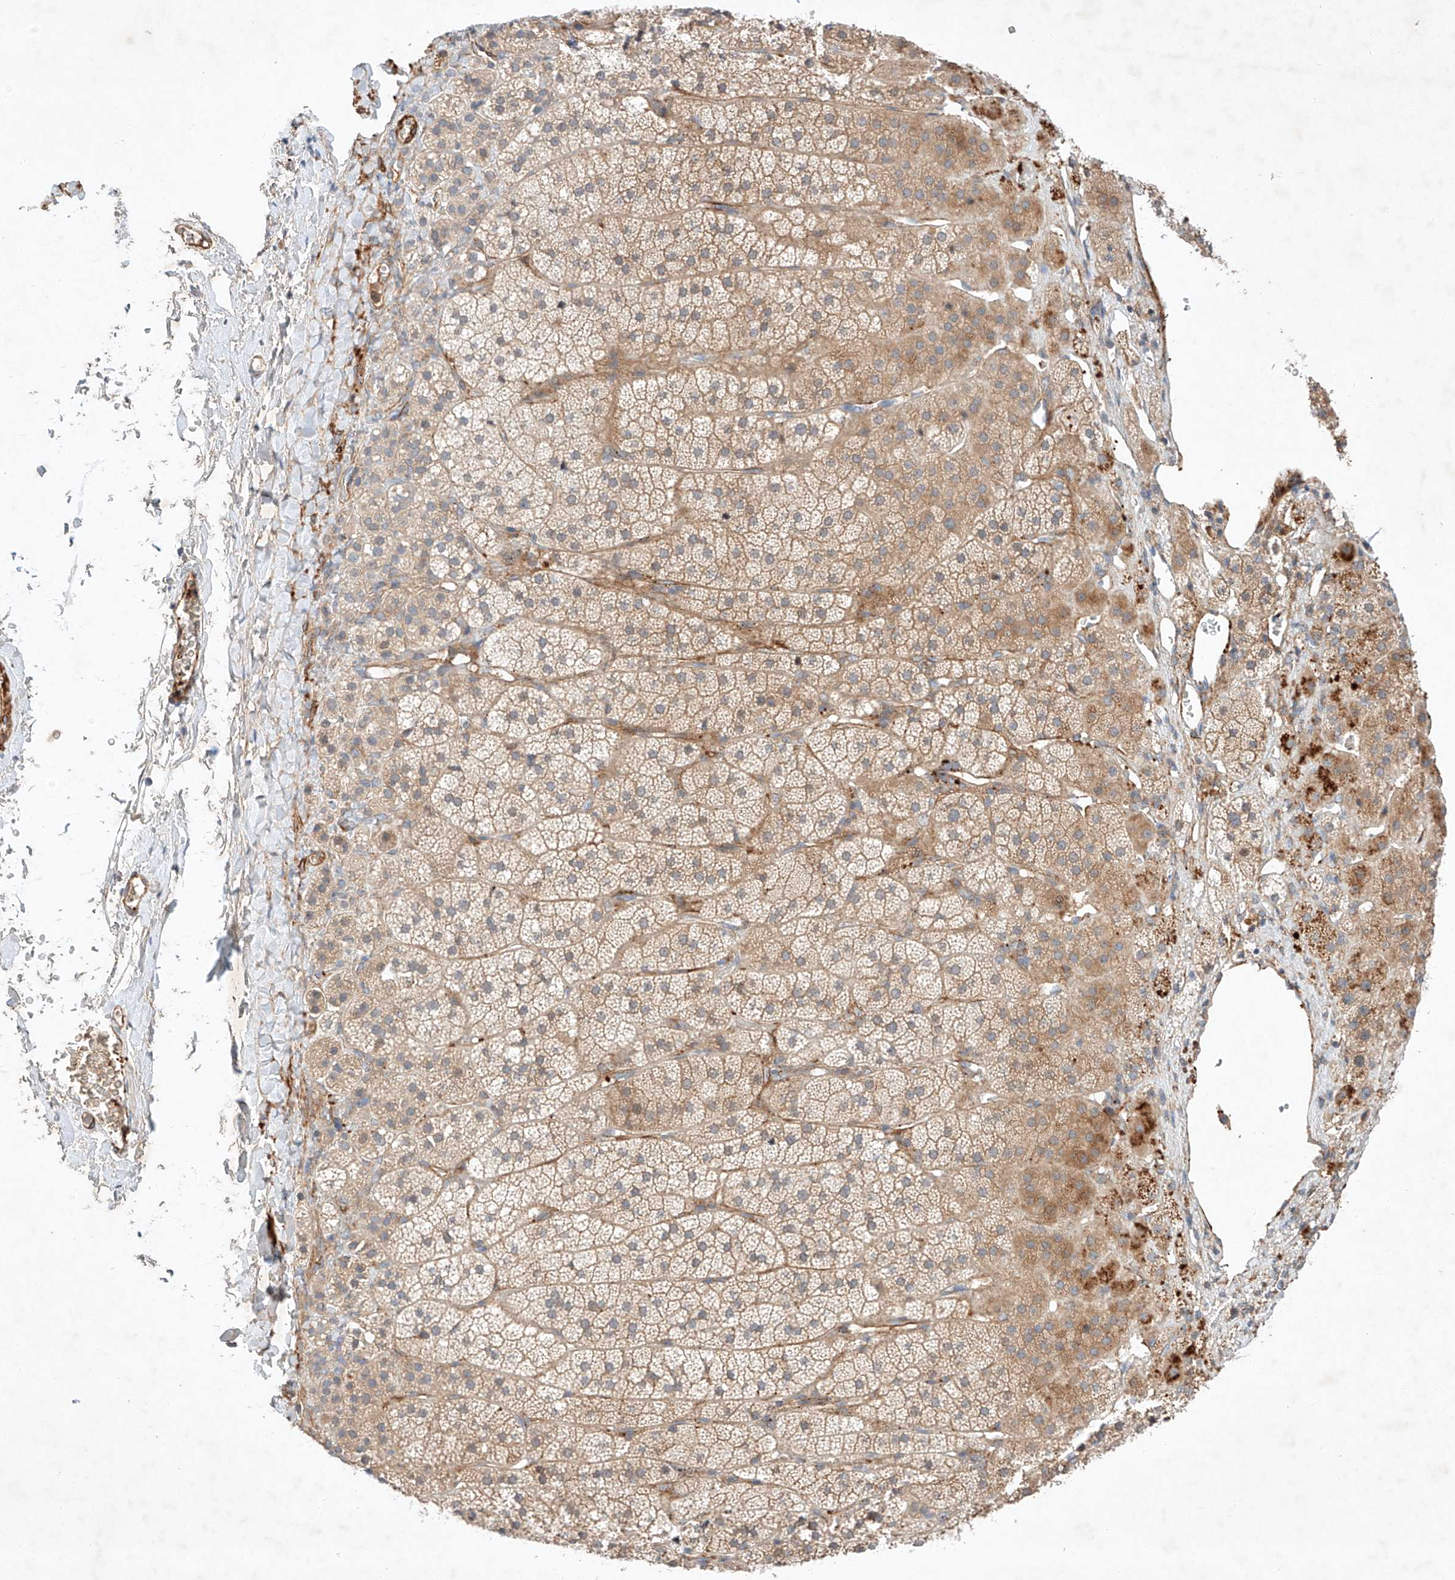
{"staining": {"intensity": "moderate", "quantity": ">75%", "location": "cytoplasmic/membranous"}, "tissue": "adrenal gland", "cell_type": "Glandular cells", "image_type": "normal", "snomed": [{"axis": "morphology", "description": "Normal tissue, NOS"}, {"axis": "topography", "description": "Adrenal gland"}], "caption": "DAB immunohistochemical staining of normal adrenal gland demonstrates moderate cytoplasmic/membranous protein positivity in approximately >75% of glandular cells. The staining was performed using DAB to visualize the protein expression in brown, while the nuclei were stained in blue with hematoxylin (Magnification: 20x).", "gene": "ARHGAP33", "patient": {"sex": "female", "age": 44}}